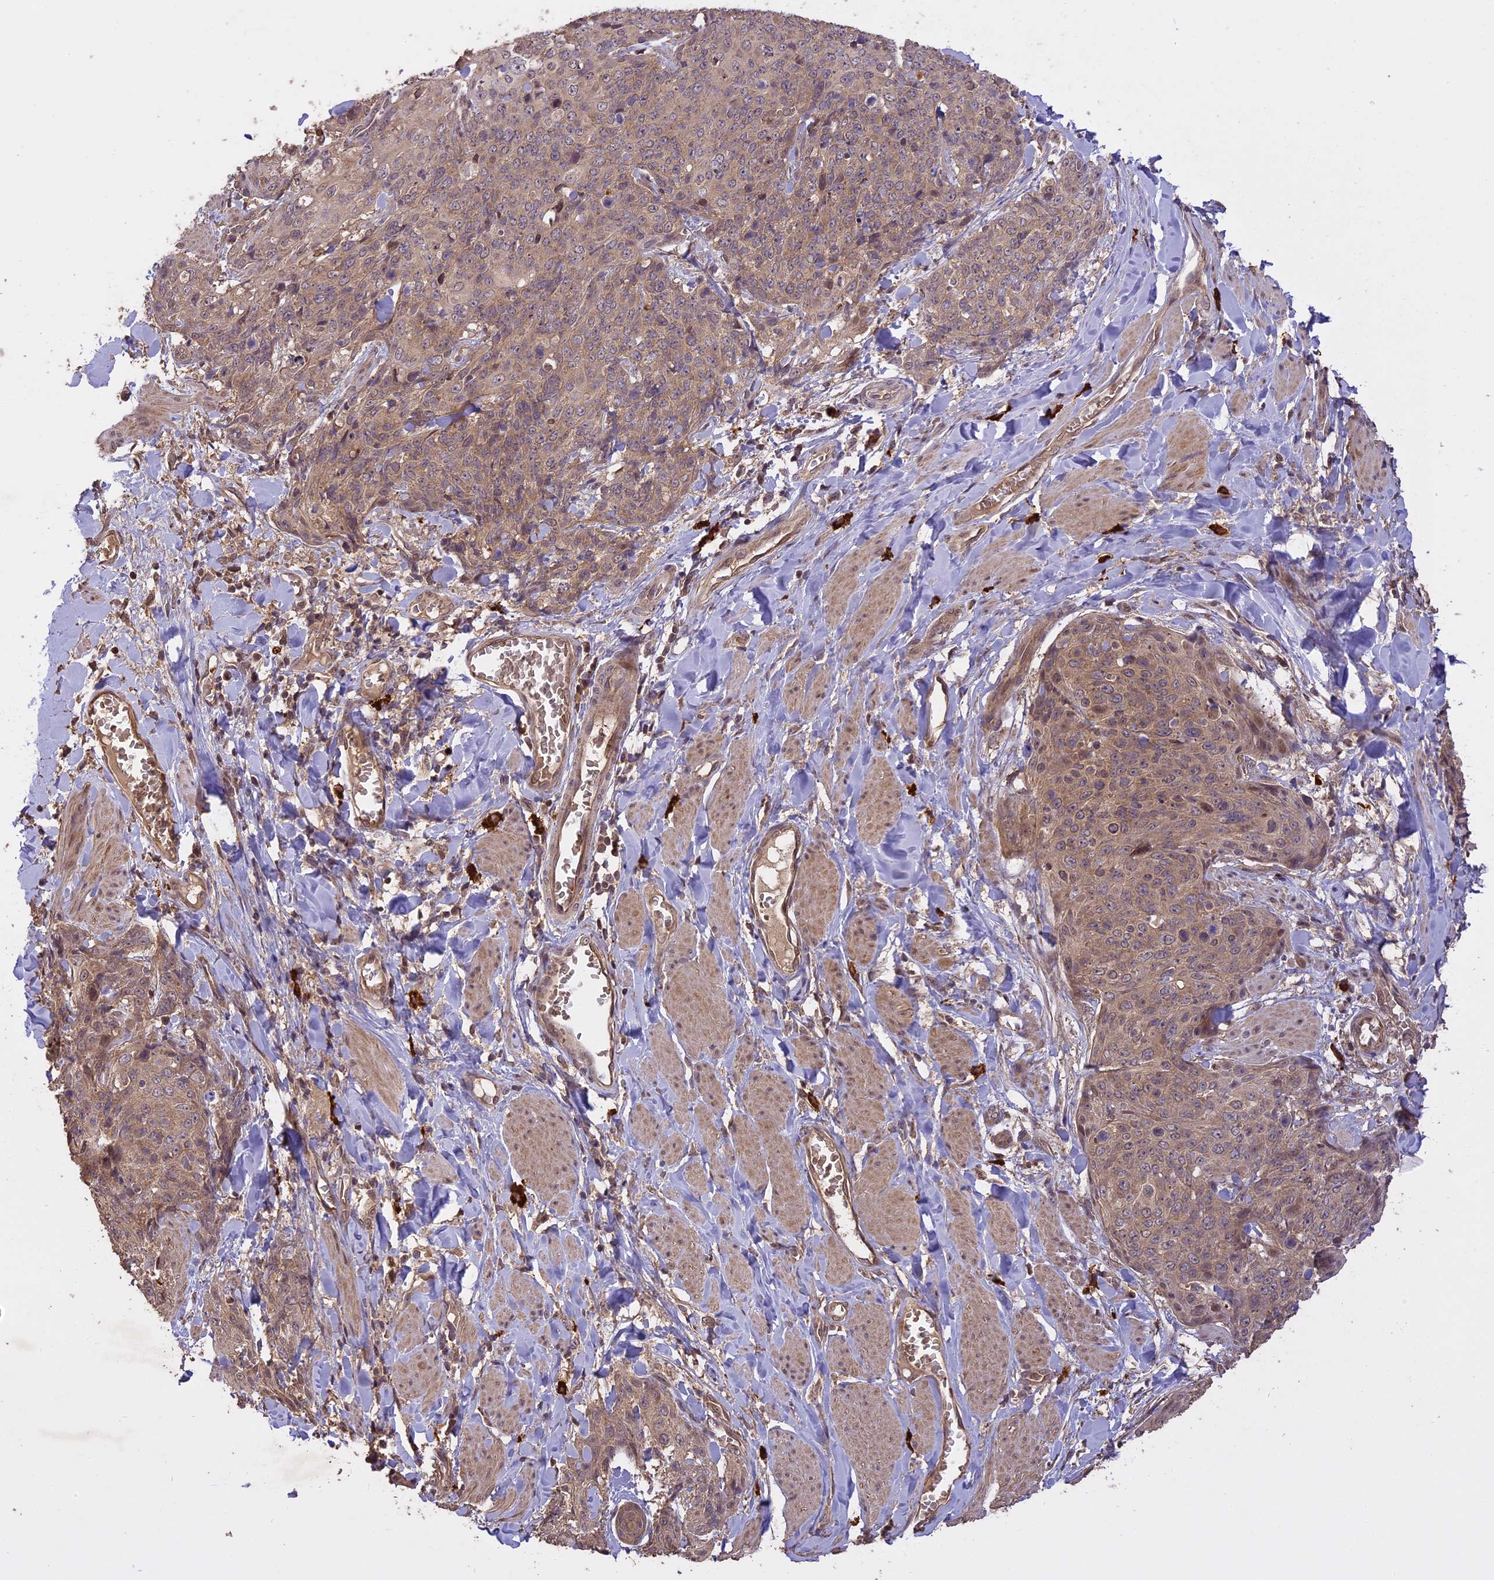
{"staining": {"intensity": "moderate", "quantity": ">75%", "location": "cytoplasmic/membranous"}, "tissue": "skin cancer", "cell_type": "Tumor cells", "image_type": "cancer", "snomed": [{"axis": "morphology", "description": "Squamous cell carcinoma, NOS"}, {"axis": "topography", "description": "Skin"}, {"axis": "topography", "description": "Vulva"}], "caption": "Human skin squamous cell carcinoma stained for a protein (brown) displays moderate cytoplasmic/membranous positive positivity in about >75% of tumor cells.", "gene": "TIGD7", "patient": {"sex": "female", "age": 85}}